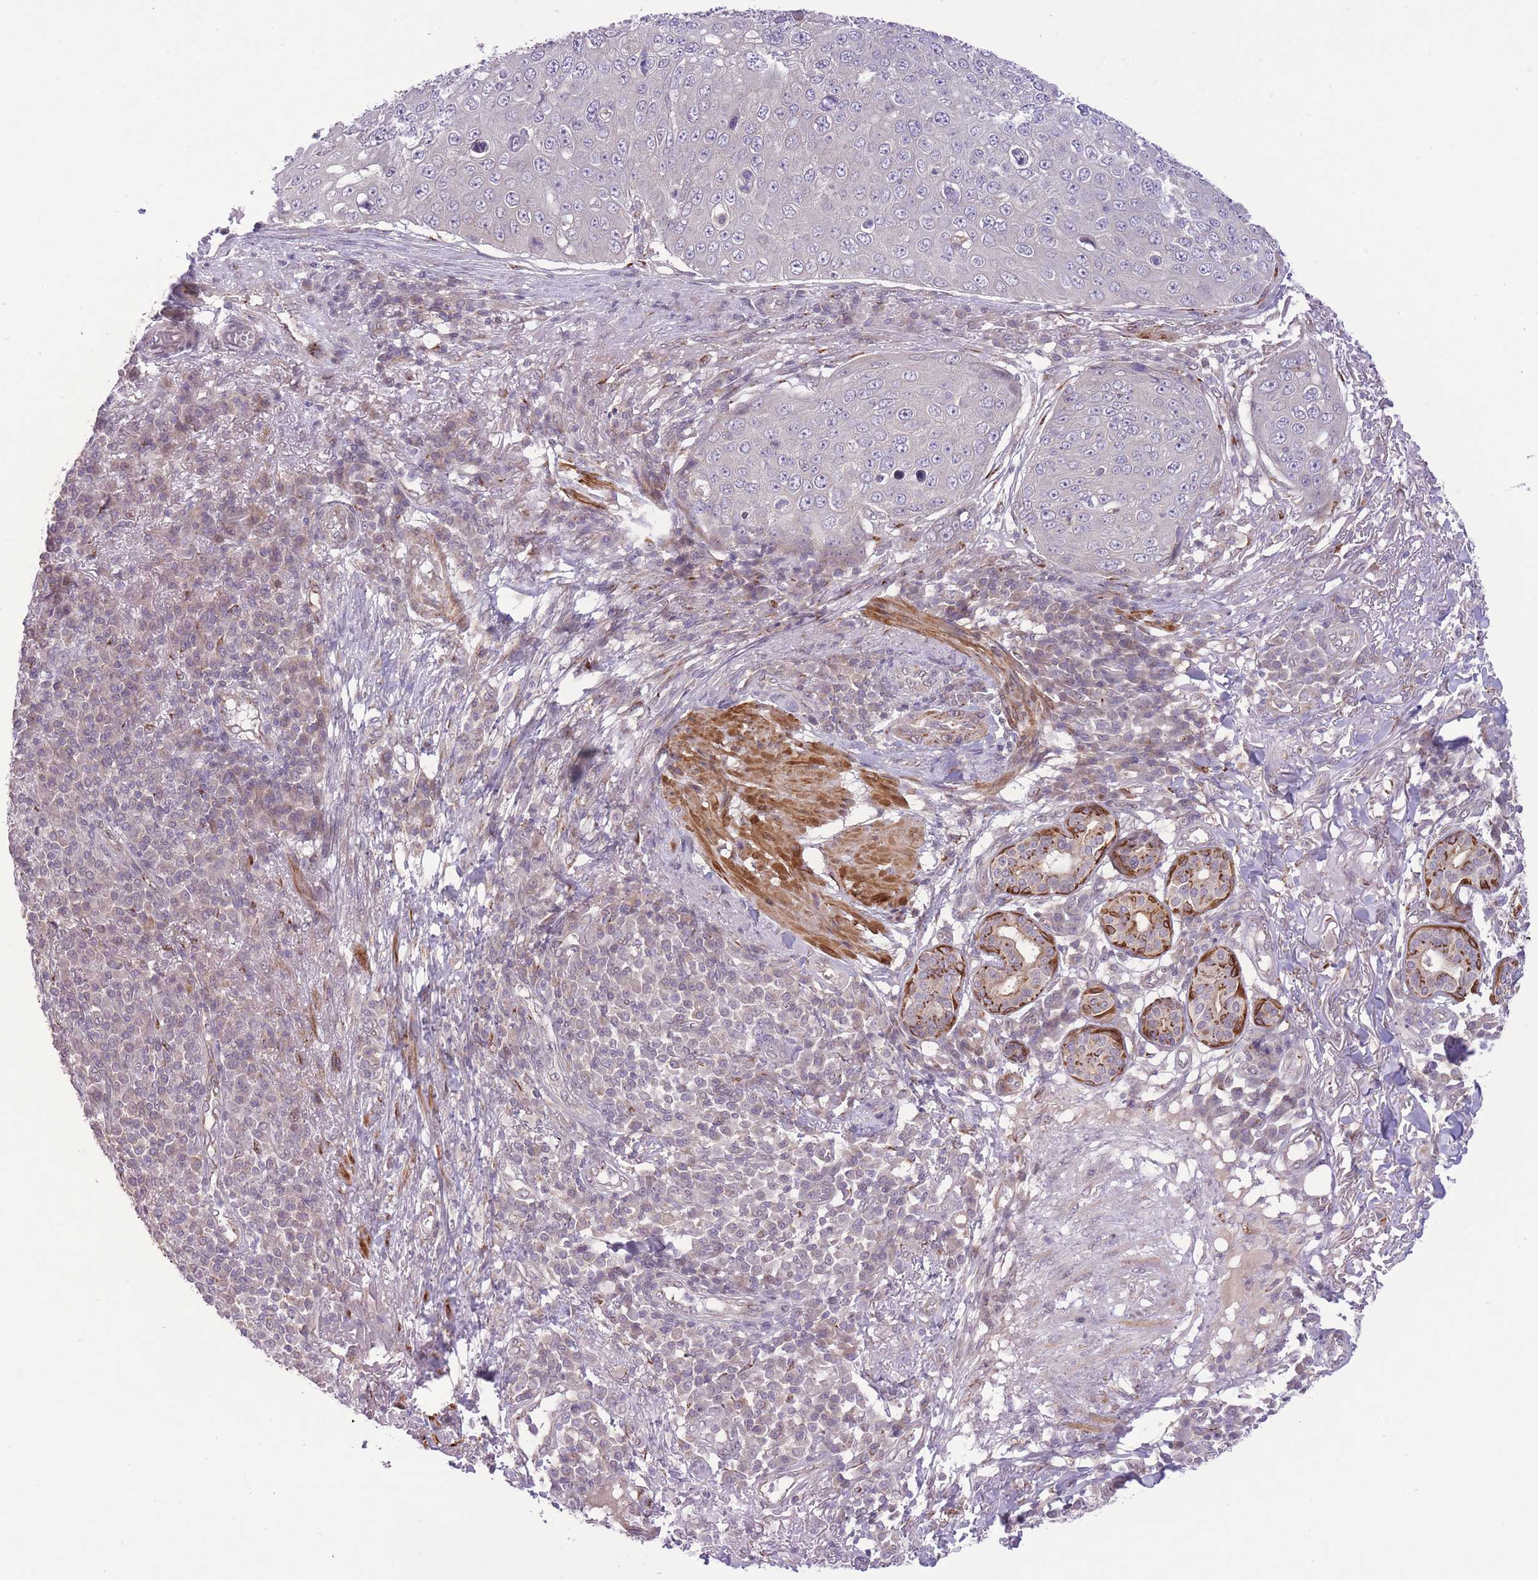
{"staining": {"intensity": "moderate", "quantity": "<25%", "location": "cytoplasmic/membranous"}, "tissue": "skin cancer", "cell_type": "Tumor cells", "image_type": "cancer", "snomed": [{"axis": "morphology", "description": "Squamous cell carcinoma, NOS"}, {"axis": "topography", "description": "Skin"}], "caption": "IHC histopathology image of neoplastic tissue: human skin cancer stained using immunohistochemistry displays low levels of moderate protein expression localized specifically in the cytoplasmic/membranous of tumor cells, appearing as a cytoplasmic/membranous brown color.", "gene": "ZBED5", "patient": {"sex": "male", "age": 71}}